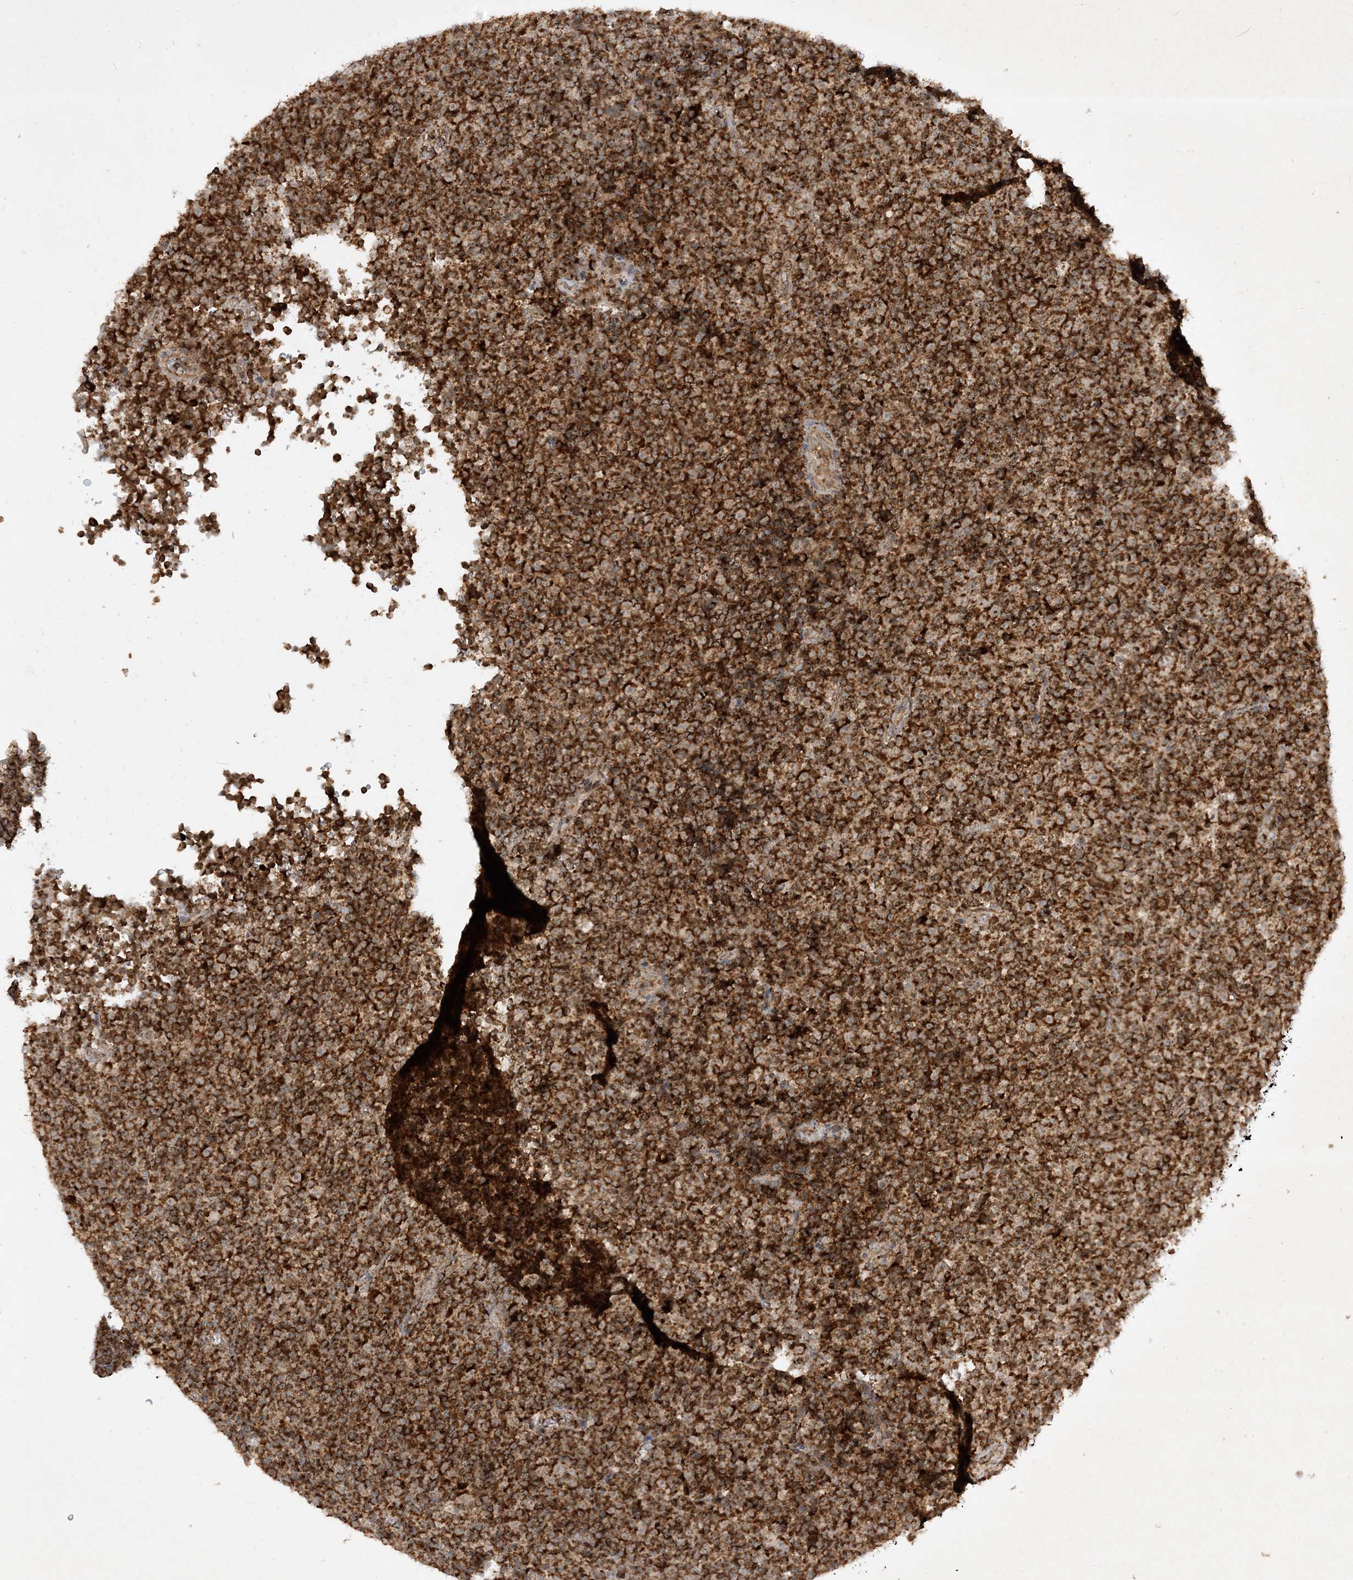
{"staining": {"intensity": "strong", "quantity": ">75%", "location": "cytoplasmic/membranous"}, "tissue": "lymphoma", "cell_type": "Tumor cells", "image_type": "cancer", "snomed": [{"axis": "morphology", "description": "Malignant lymphoma, non-Hodgkin's type, Low grade"}, {"axis": "topography", "description": "Lymph node"}], "caption": "IHC image of neoplastic tissue: malignant lymphoma, non-Hodgkin's type (low-grade) stained using IHC displays high levels of strong protein expression localized specifically in the cytoplasmic/membranous of tumor cells, appearing as a cytoplasmic/membranous brown color.", "gene": "NDUFAF3", "patient": {"sex": "female", "age": 67}}